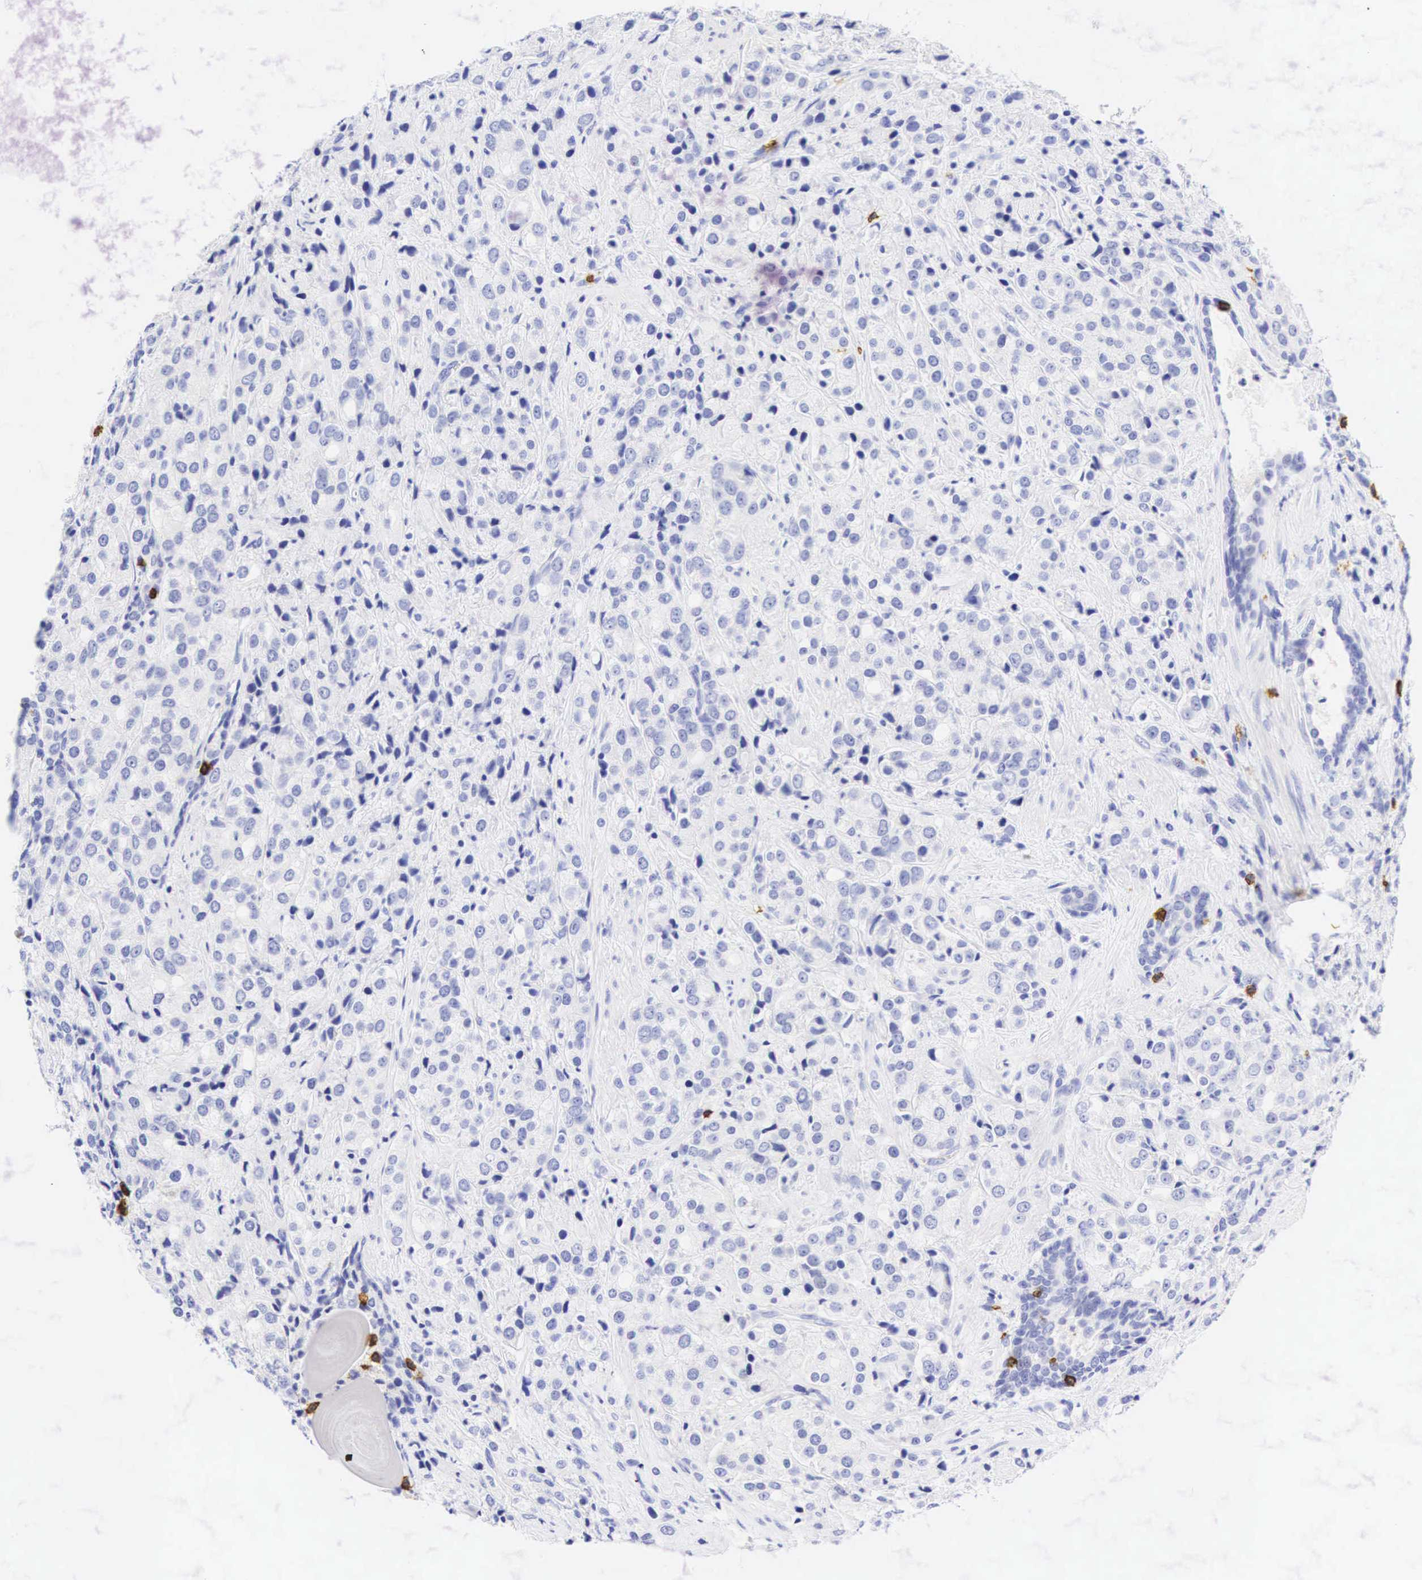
{"staining": {"intensity": "negative", "quantity": "none", "location": "none"}, "tissue": "prostate cancer", "cell_type": "Tumor cells", "image_type": "cancer", "snomed": [{"axis": "morphology", "description": "Adenocarcinoma, Medium grade"}, {"axis": "topography", "description": "Prostate"}], "caption": "High power microscopy micrograph of an immunohistochemistry (IHC) micrograph of prostate cancer (adenocarcinoma (medium-grade)), revealing no significant expression in tumor cells. Nuclei are stained in blue.", "gene": "CD8A", "patient": {"sex": "male", "age": 70}}